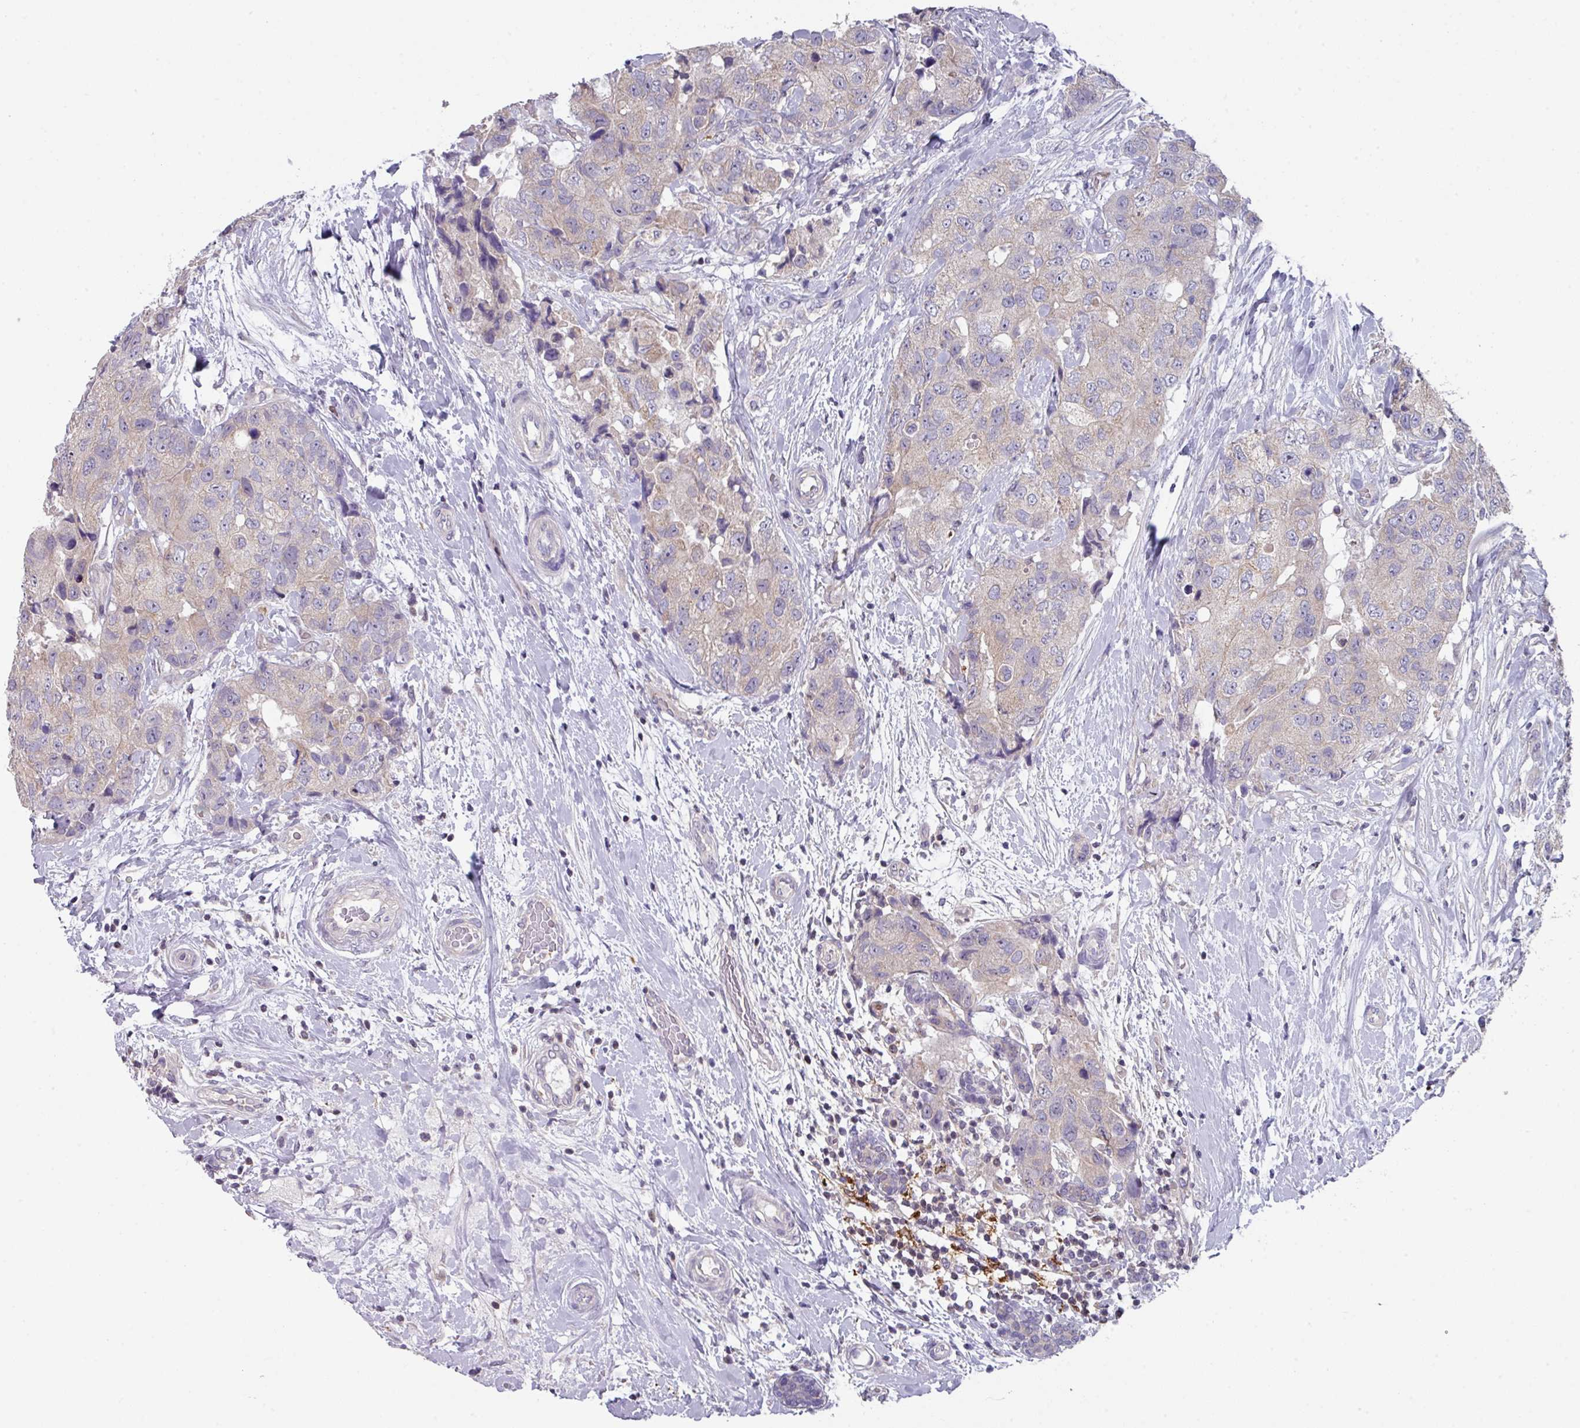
{"staining": {"intensity": "weak", "quantity": "25%-75%", "location": "cytoplasmic/membranous"}, "tissue": "breast cancer", "cell_type": "Tumor cells", "image_type": "cancer", "snomed": [{"axis": "morphology", "description": "Duct carcinoma"}, {"axis": "topography", "description": "Breast"}], "caption": "IHC histopathology image of neoplastic tissue: breast infiltrating ductal carcinoma stained using immunohistochemistry (IHC) demonstrates low levels of weak protein expression localized specifically in the cytoplasmic/membranous of tumor cells, appearing as a cytoplasmic/membranous brown color.", "gene": "DCAF12L2", "patient": {"sex": "female", "age": 62}}